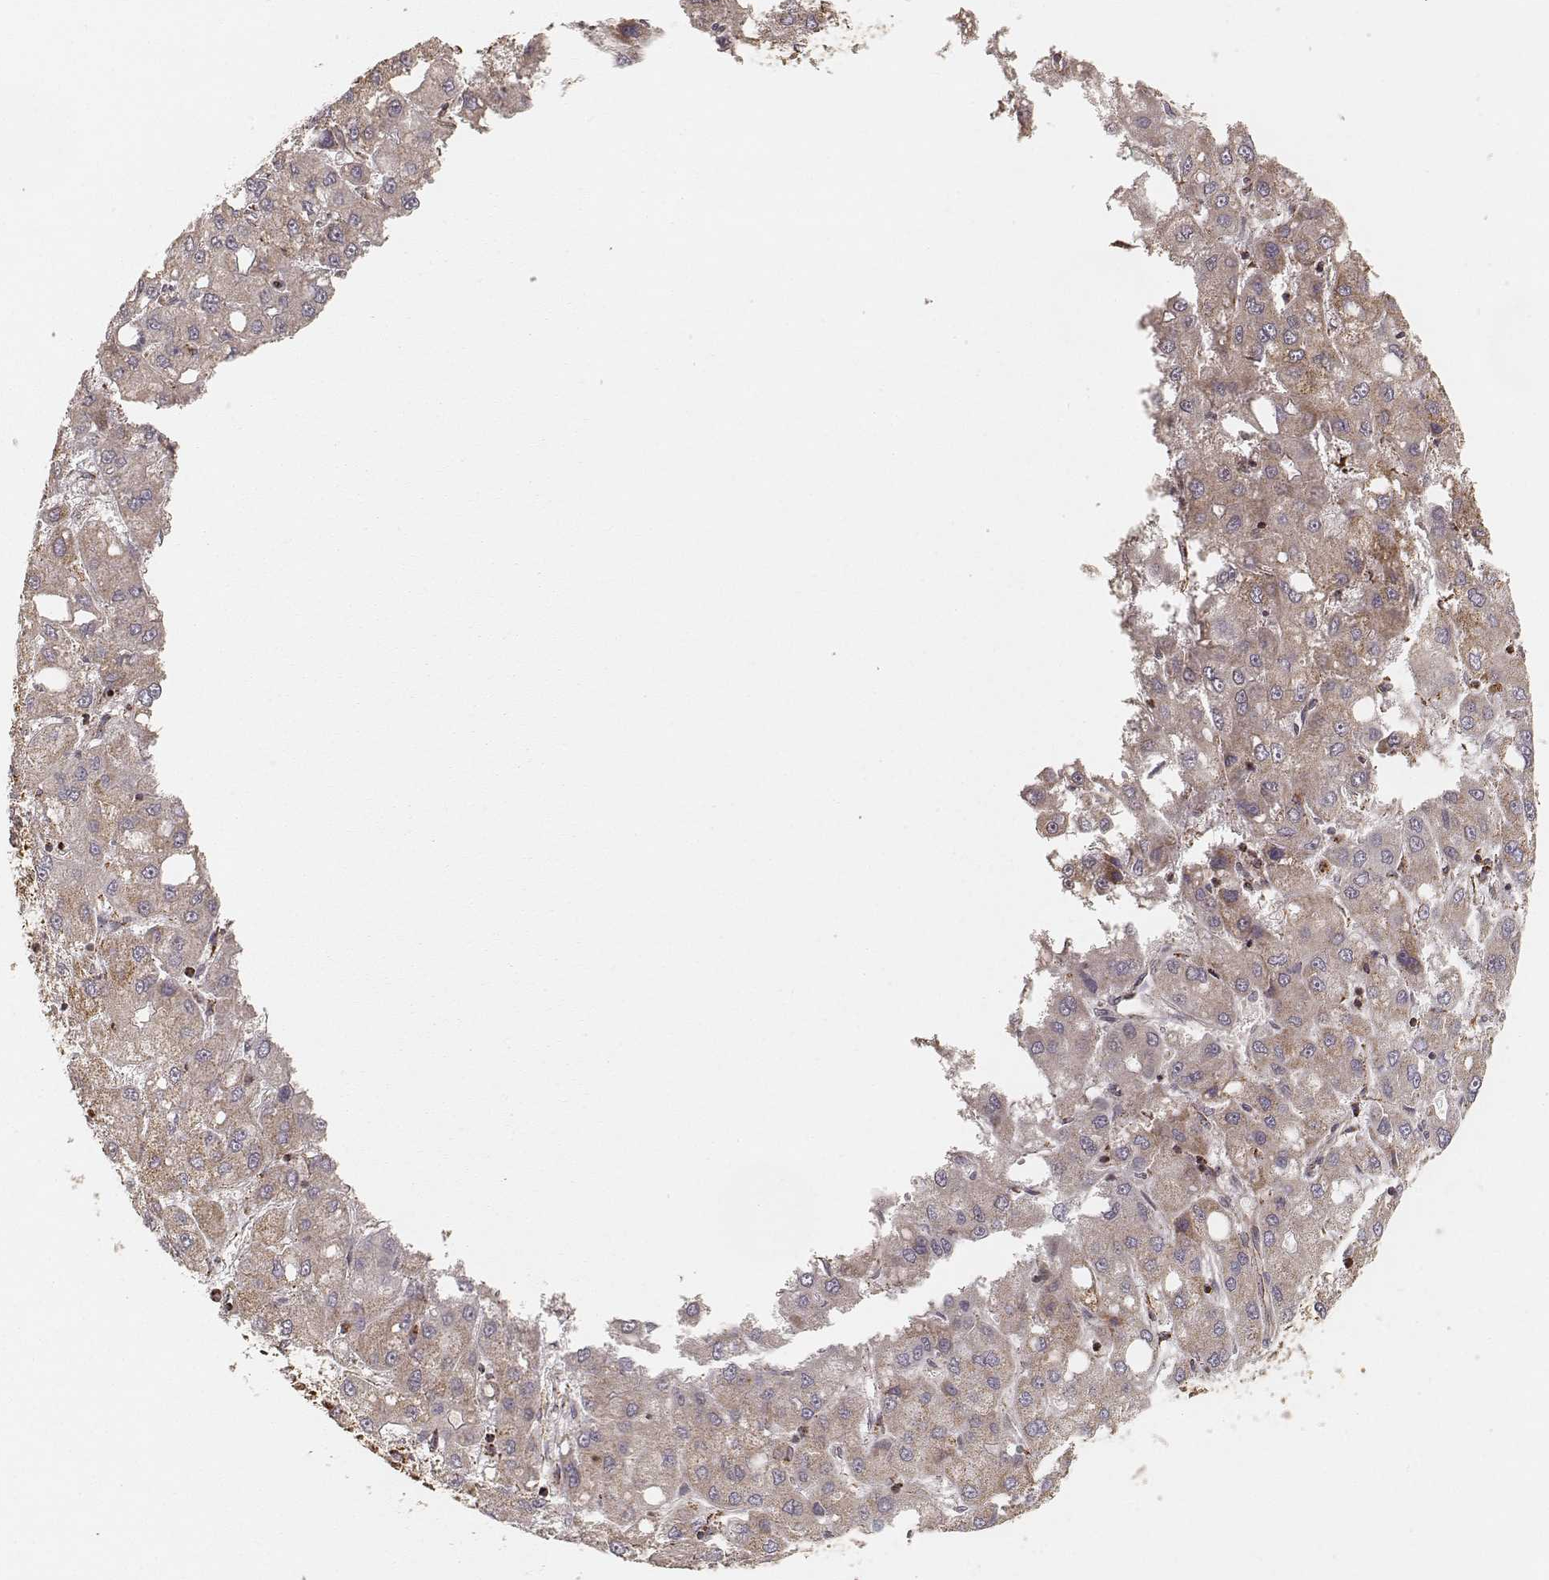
{"staining": {"intensity": "weak", "quantity": "25%-75%", "location": "cytoplasmic/membranous"}, "tissue": "liver cancer", "cell_type": "Tumor cells", "image_type": "cancer", "snomed": [{"axis": "morphology", "description": "Carcinoma, Hepatocellular, NOS"}, {"axis": "topography", "description": "Liver"}], "caption": "Human liver hepatocellular carcinoma stained for a protein (brown) reveals weak cytoplasmic/membranous positive positivity in approximately 25%-75% of tumor cells.", "gene": "CS", "patient": {"sex": "male", "age": 73}}